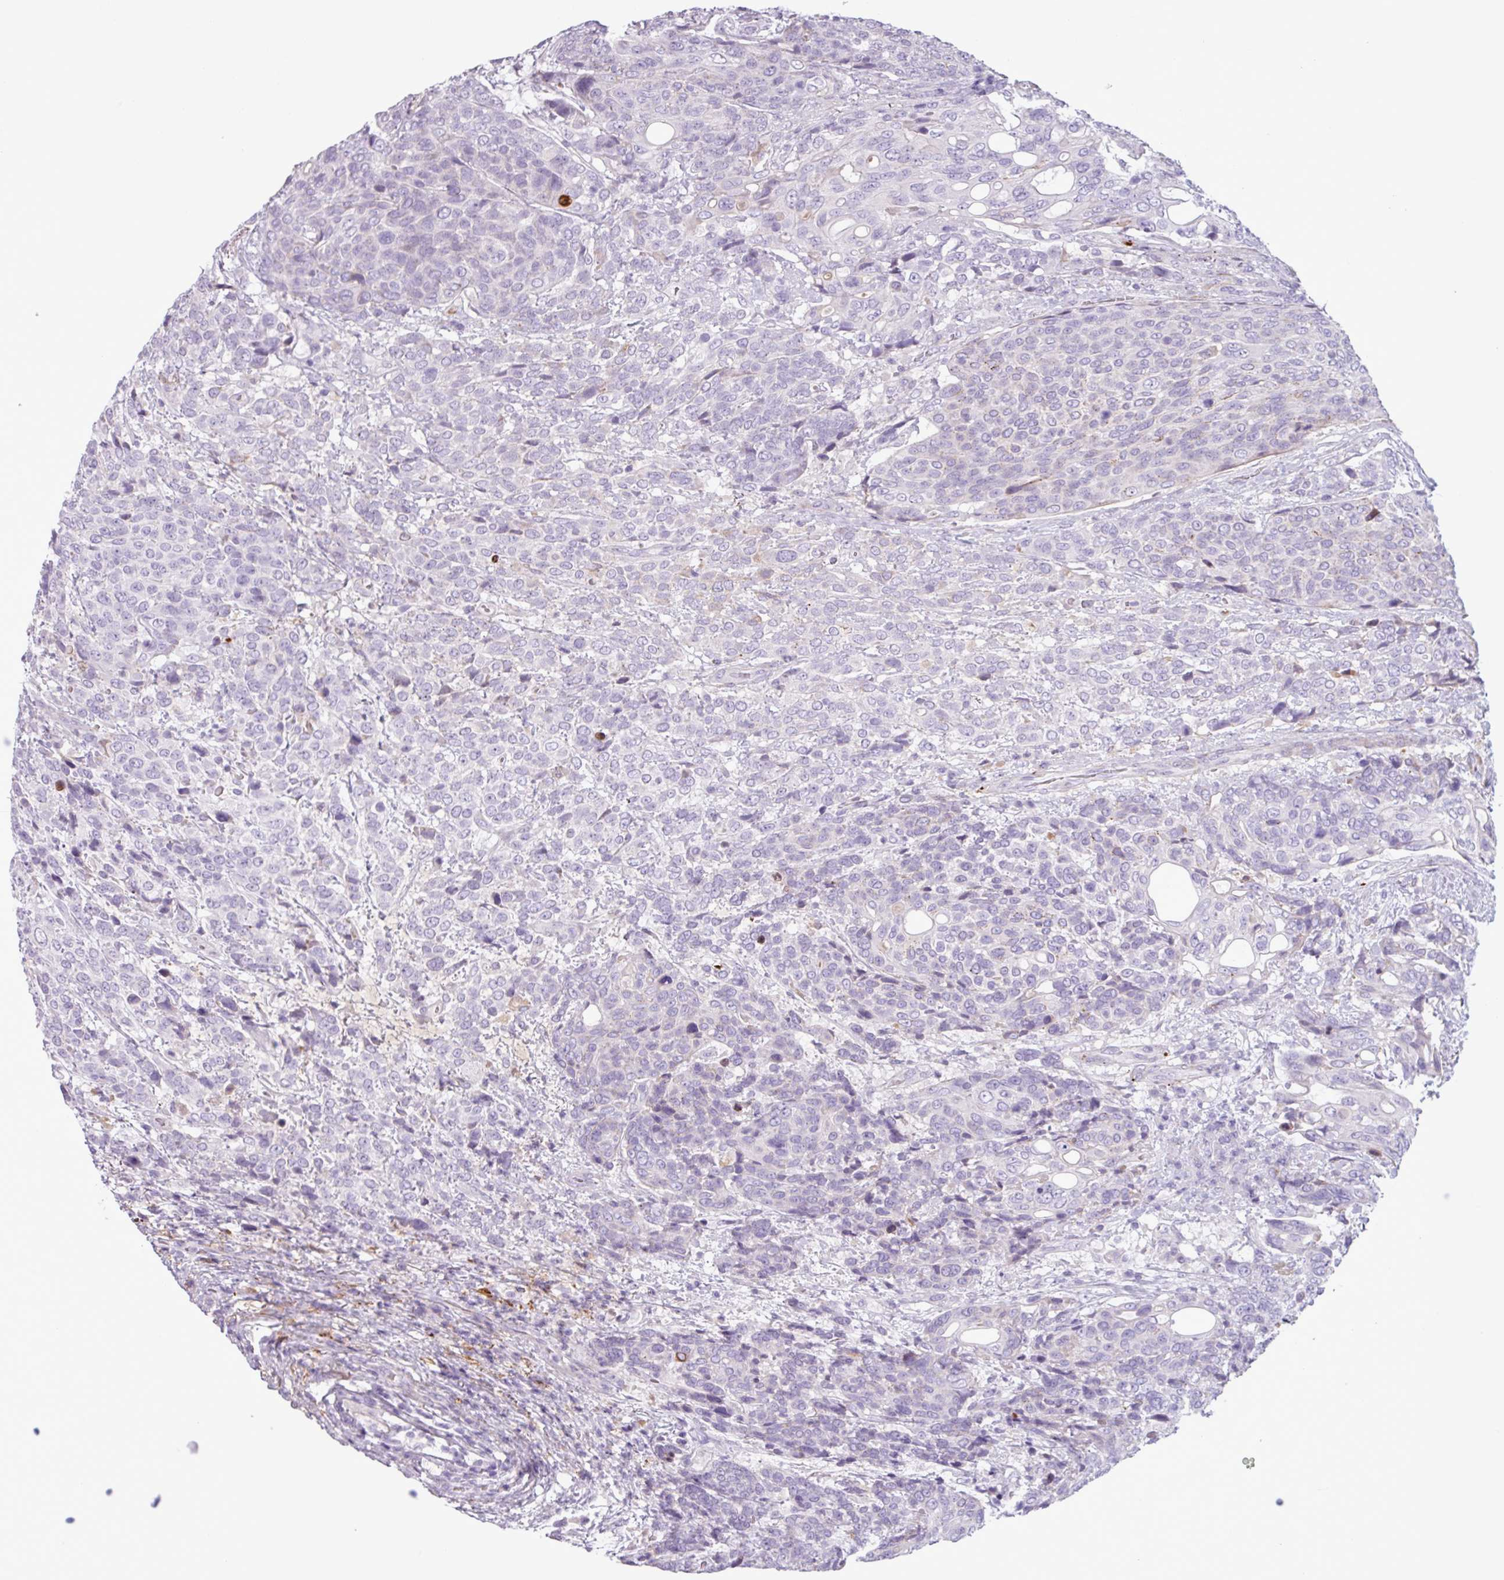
{"staining": {"intensity": "negative", "quantity": "none", "location": "none"}, "tissue": "urothelial cancer", "cell_type": "Tumor cells", "image_type": "cancer", "snomed": [{"axis": "morphology", "description": "Urothelial carcinoma, High grade"}, {"axis": "topography", "description": "Urinary bladder"}], "caption": "DAB immunohistochemical staining of human urothelial cancer reveals no significant staining in tumor cells.", "gene": "C4B", "patient": {"sex": "female", "age": 70}}